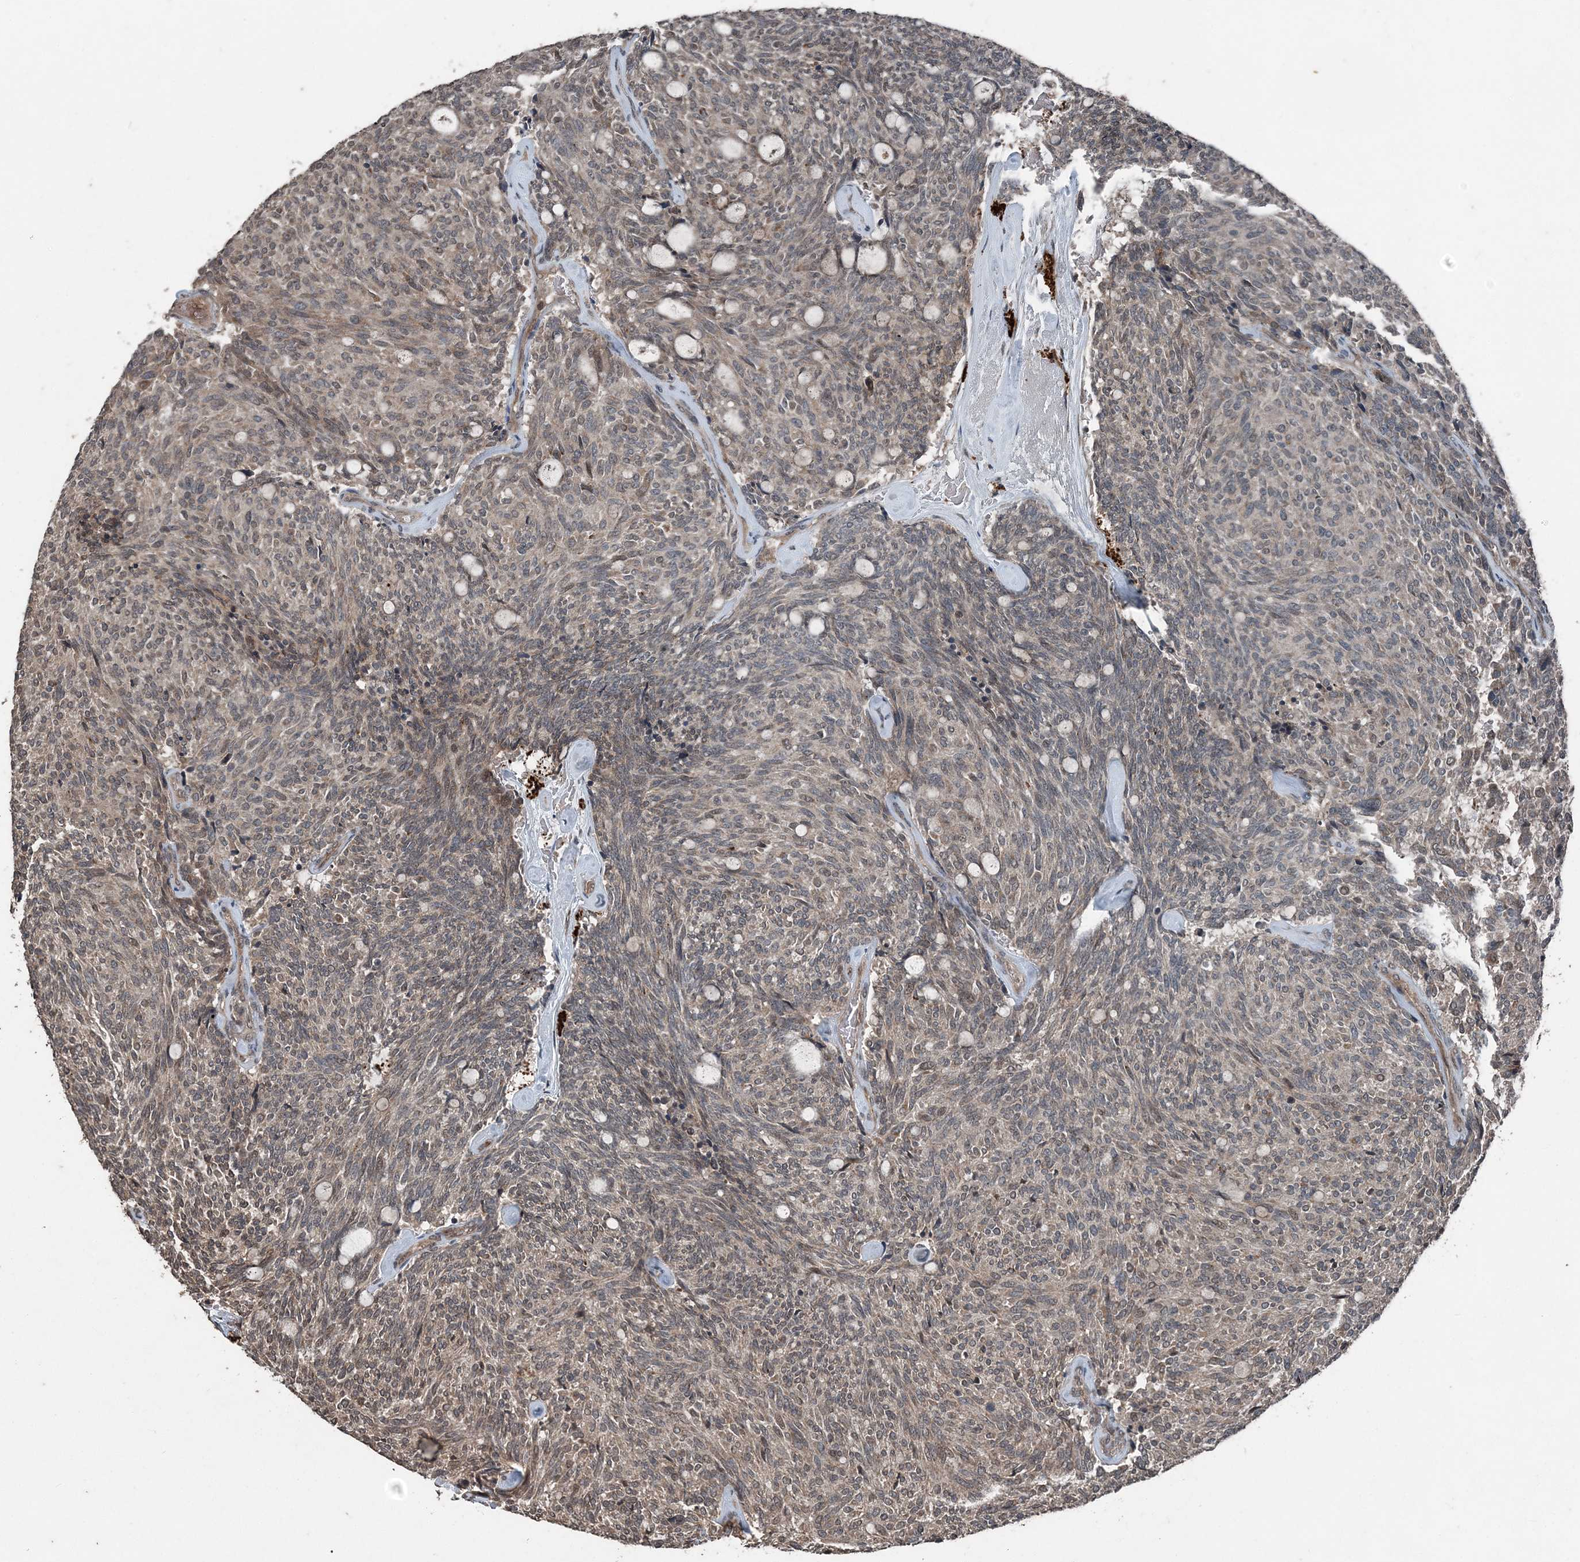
{"staining": {"intensity": "weak", "quantity": "25%-75%", "location": "cytoplasmic/membranous"}, "tissue": "carcinoid", "cell_type": "Tumor cells", "image_type": "cancer", "snomed": [{"axis": "morphology", "description": "Carcinoid, malignant, NOS"}, {"axis": "topography", "description": "Pancreas"}], "caption": "This image demonstrates IHC staining of carcinoid (malignant), with low weak cytoplasmic/membranous expression in approximately 25%-75% of tumor cells.", "gene": "CFL1", "patient": {"sex": "female", "age": 54}}